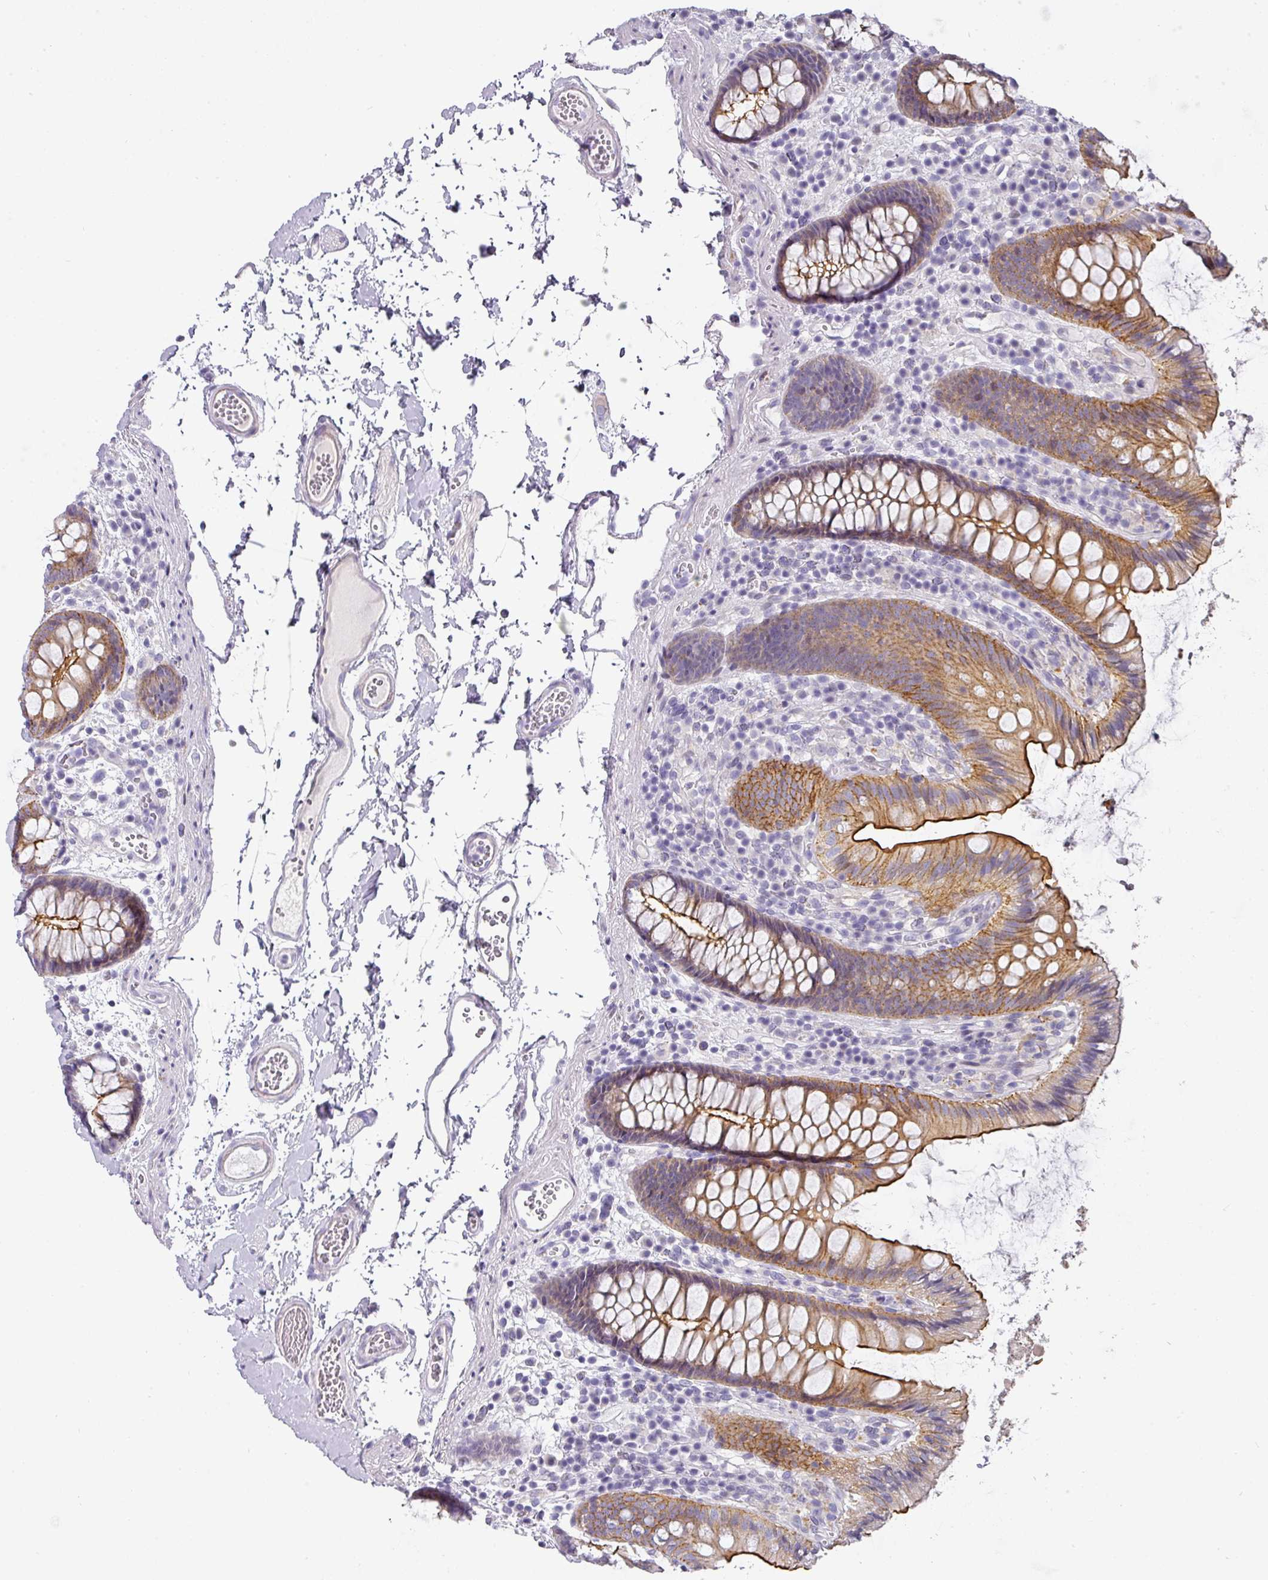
{"staining": {"intensity": "negative", "quantity": "none", "location": "none"}, "tissue": "colon", "cell_type": "Endothelial cells", "image_type": "normal", "snomed": [{"axis": "morphology", "description": "Normal tissue, NOS"}, {"axis": "topography", "description": "Colon"}], "caption": "This is a photomicrograph of IHC staining of unremarkable colon, which shows no positivity in endothelial cells. (Brightfield microscopy of DAB (3,3'-diaminobenzidine) immunohistochemistry (IHC) at high magnification).", "gene": "ANKRD29", "patient": {"sex": "male", "age": 84}}